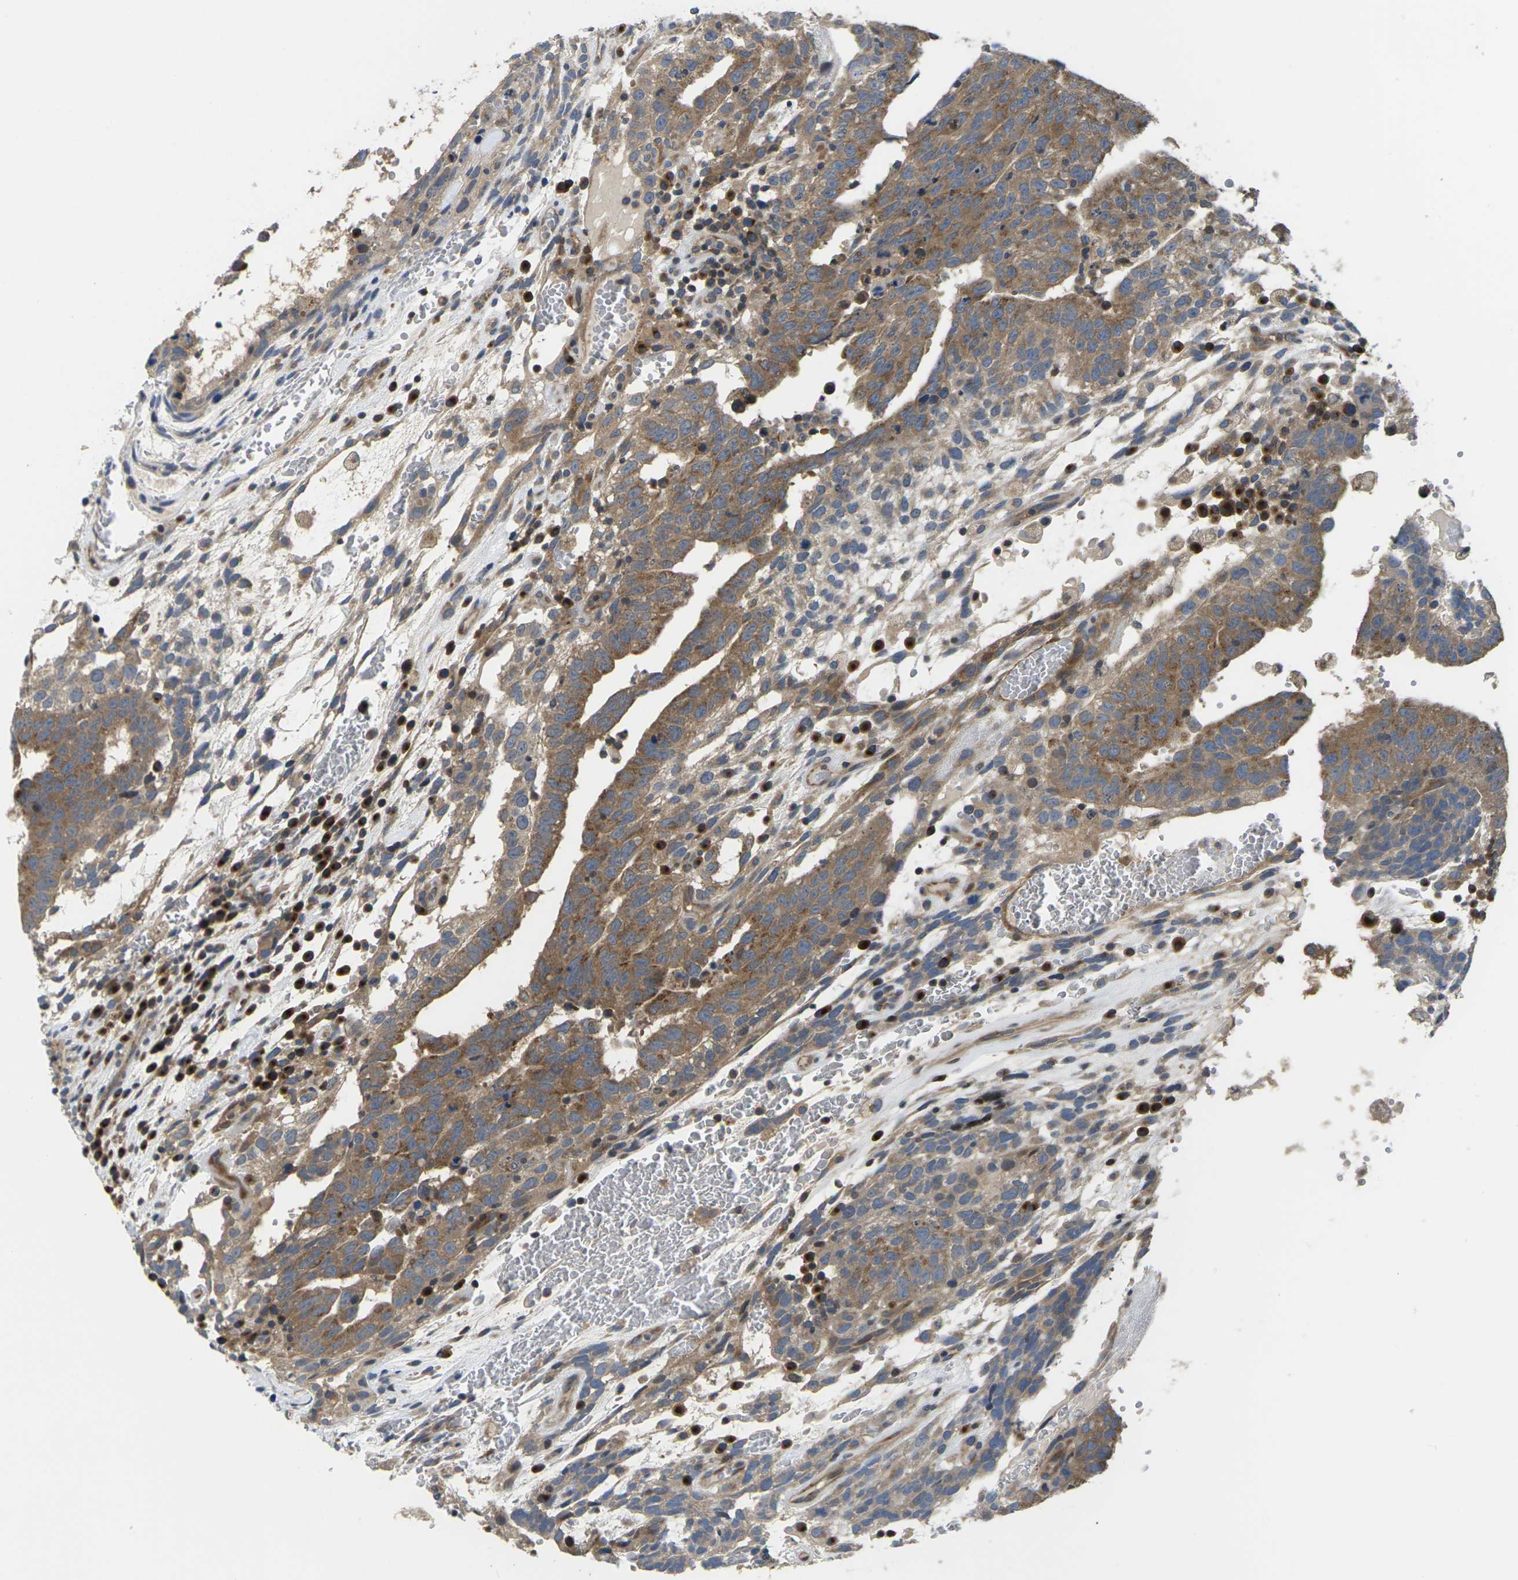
{"staining": {"intensity": "moderate", "quantity": ">75%", "location": "cytoplasmic/membranous"}, "tissue": "testis cancer", "cell_type": "Tumor cells", "image_type": "cancer", "snomed": [{"axis": "morphology", "description": "Seminoma, NOS"}, {"axis": "morphology", "description": "Carcinoma, Embryonal, NOS"}, {"axis": "topography", "description": "Testis"}], "caption": "Protein positivity by immunohistochemistry demonstrates moderate cytoplasmic/membranous positivity in approximately >75% of tumor cells in testis seminoma. Using DAB (brown) and hematoxylin (blue) stains, captured at high magnification using brightfield microscopy.", "gene": "TMCC2", "patient": {"sex": "male", "age": 52}}